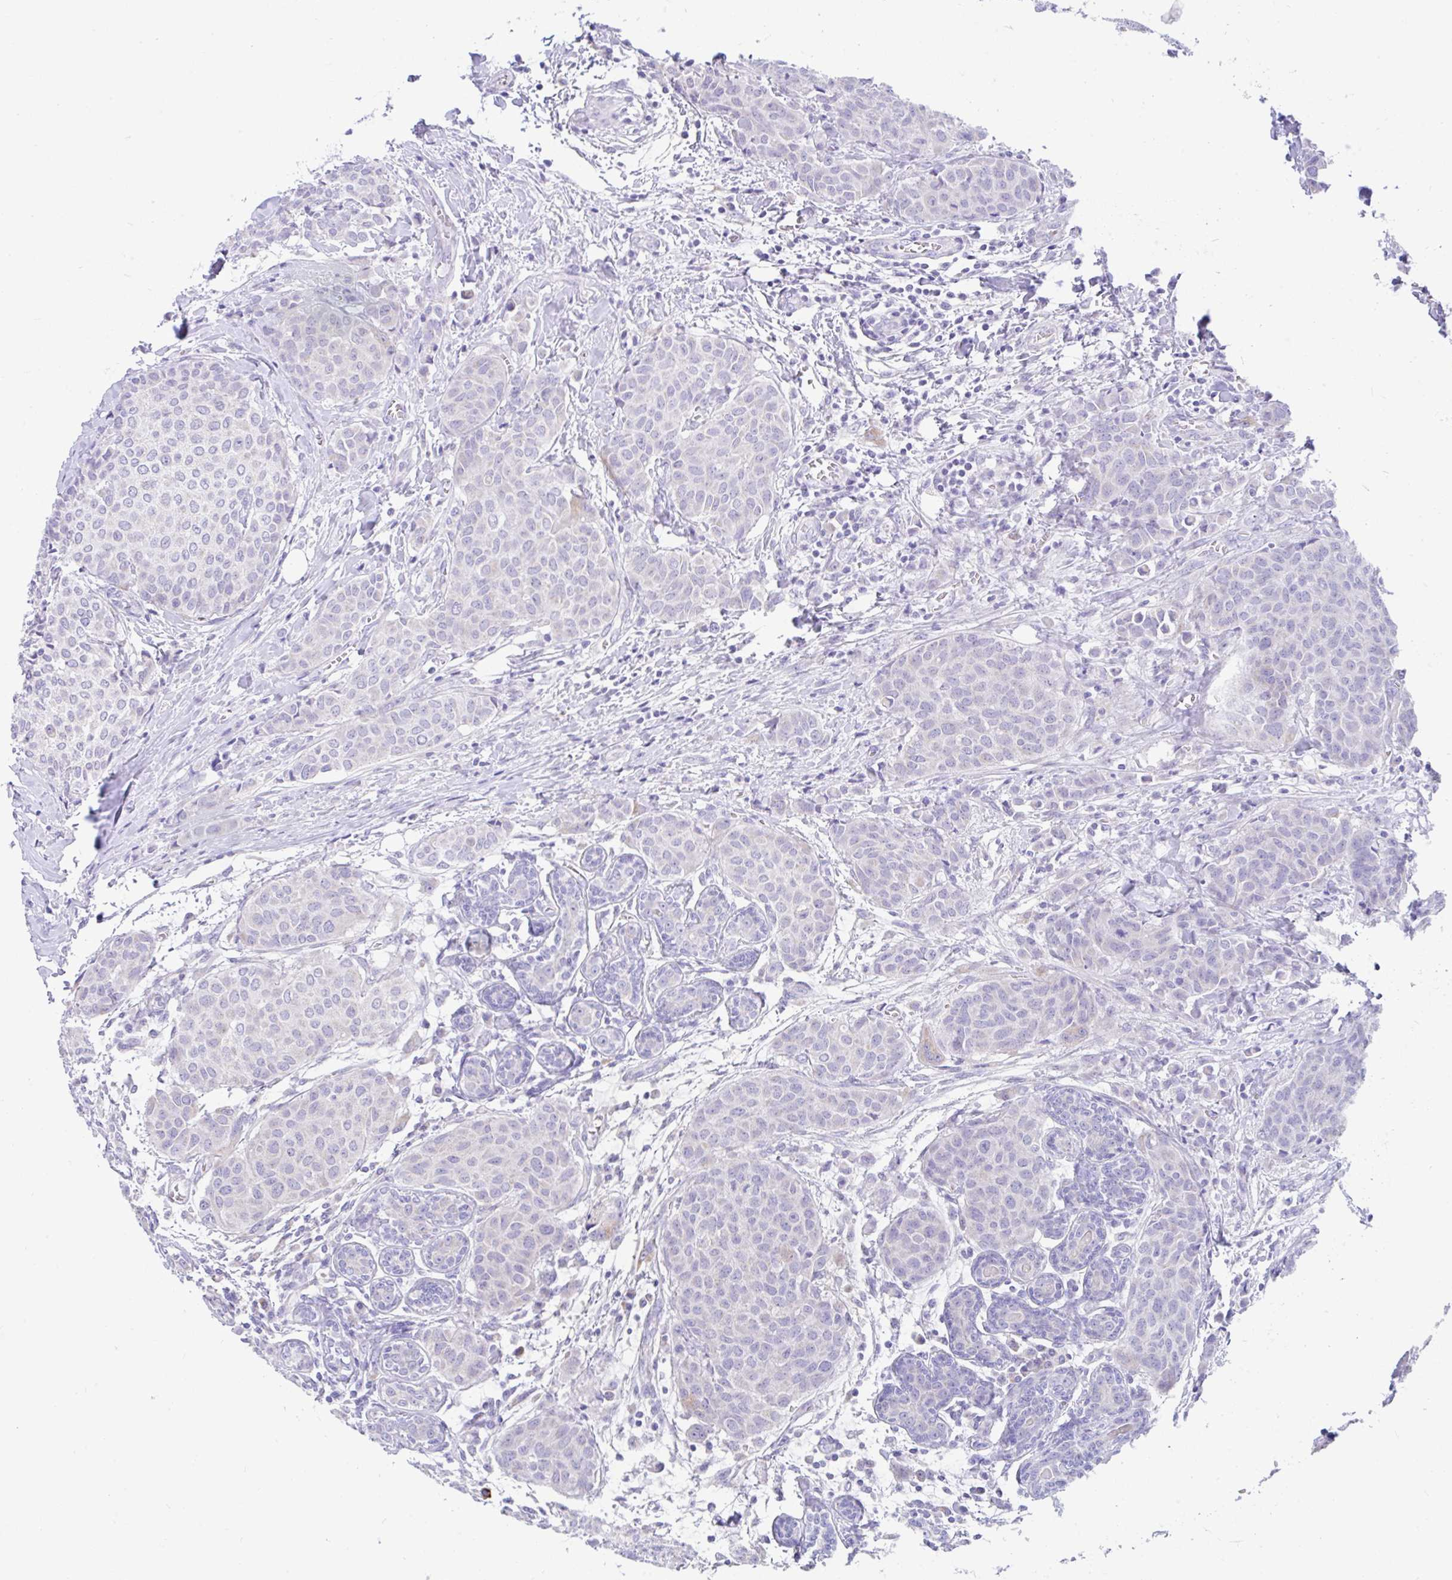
{"staining": {"intensity": "negative", "quantity": "none", "location": "none"}, "tissue": "breast cancer", "cell_type": "Tumor cells", "image_type": "cancer", "snomed": [{"axis": "morphology", "description": "Duct carcinoma"}, {"axis": "topography", "description": "Breast"}], "caption": "A high-resolution histopathology image shows immunohistochemistry staining of breast intraductal carcinoma, which reveals no significant positivity in tumor cells. (Brightfield microscopy of DAB immunohistochemistry (IHC) at high magnification).", "gene": "CCSAP", "patient": {"sex": "female", "age": 47}}